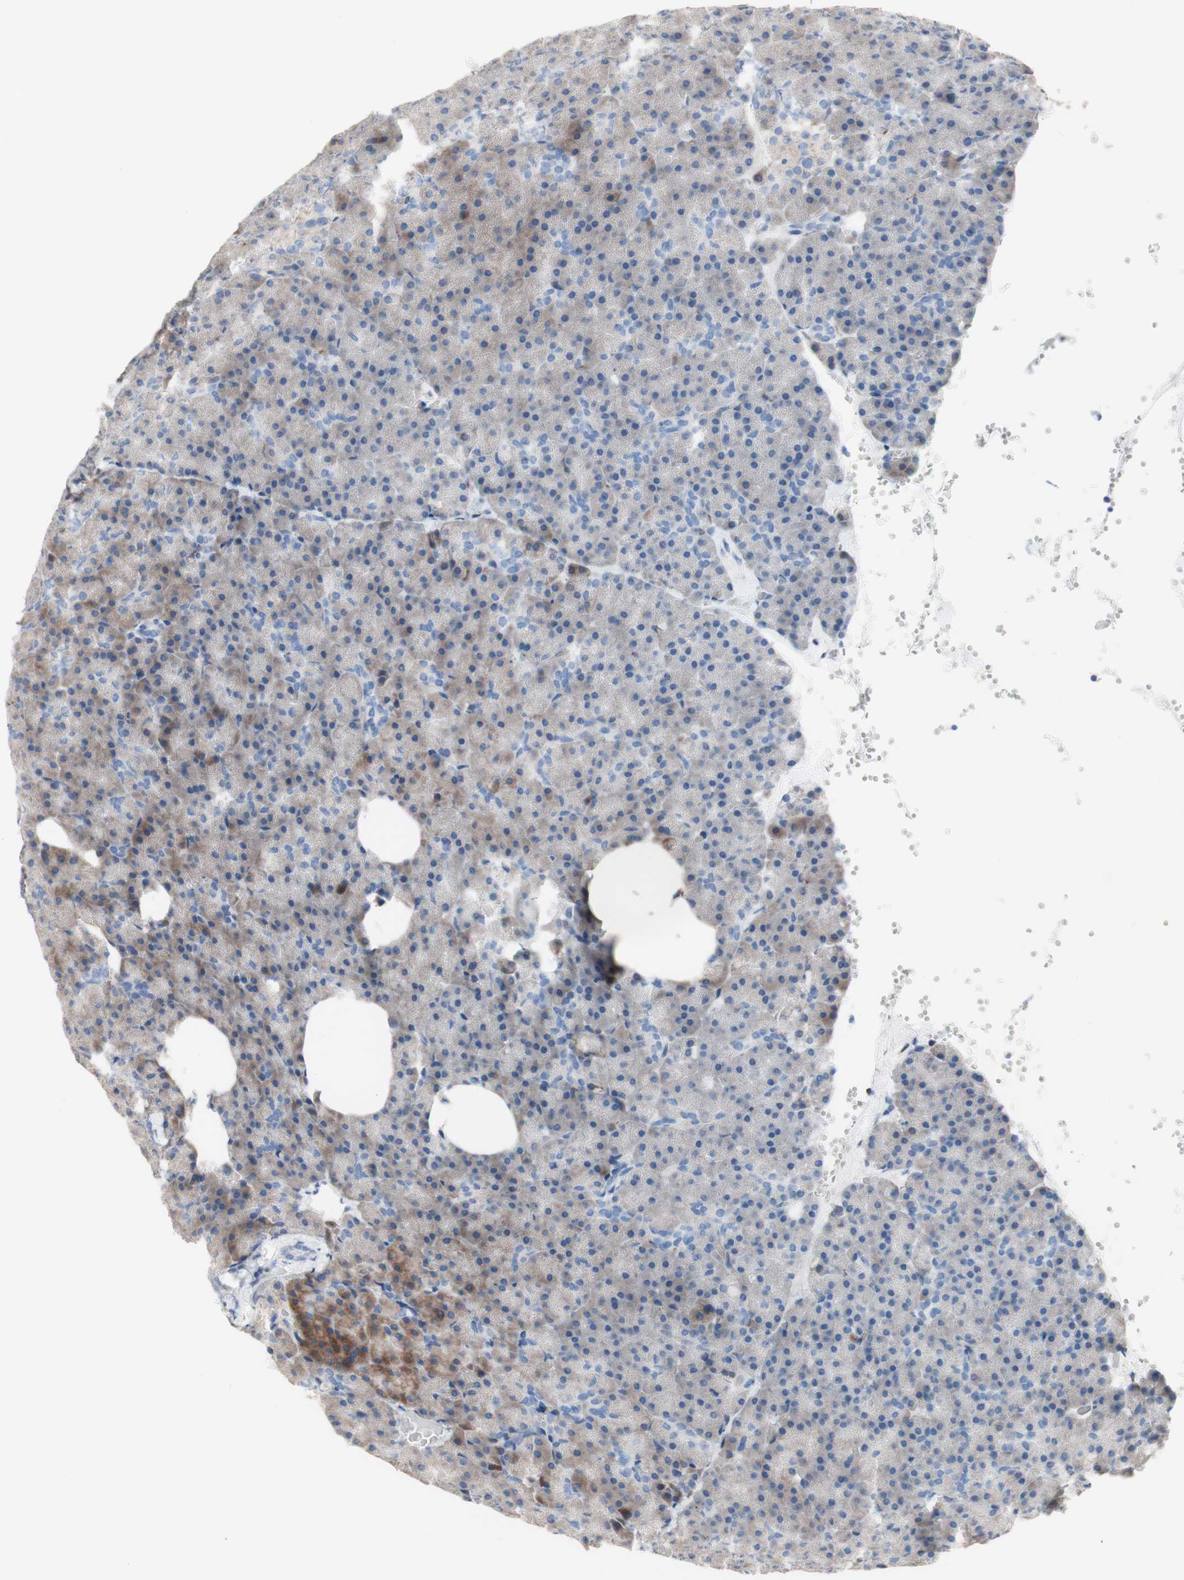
{"staining": {"intensity": "moderate", "quantity": "<25%", "location": "cytoplasmic/membranous"}, "tissue": "pancreas", "cell_type": "Exocrine glandular cells", "image_type": "normal", "snomed": [{"axis": "morphology", "description": "Normal tissue, NOS"}, {"axis": "topography", "description": "Pancreas"}], "caption": "Immunohistochemistry photomicrograph of normal human pancreas stained for a protein (brown), which displays low levels of moderate cytoplasmic/membranous positivity in approximately <25% of exocrine glandular cells.", "gene": "AGPAT5", "patient": {"sex": "female", "age": 35}}